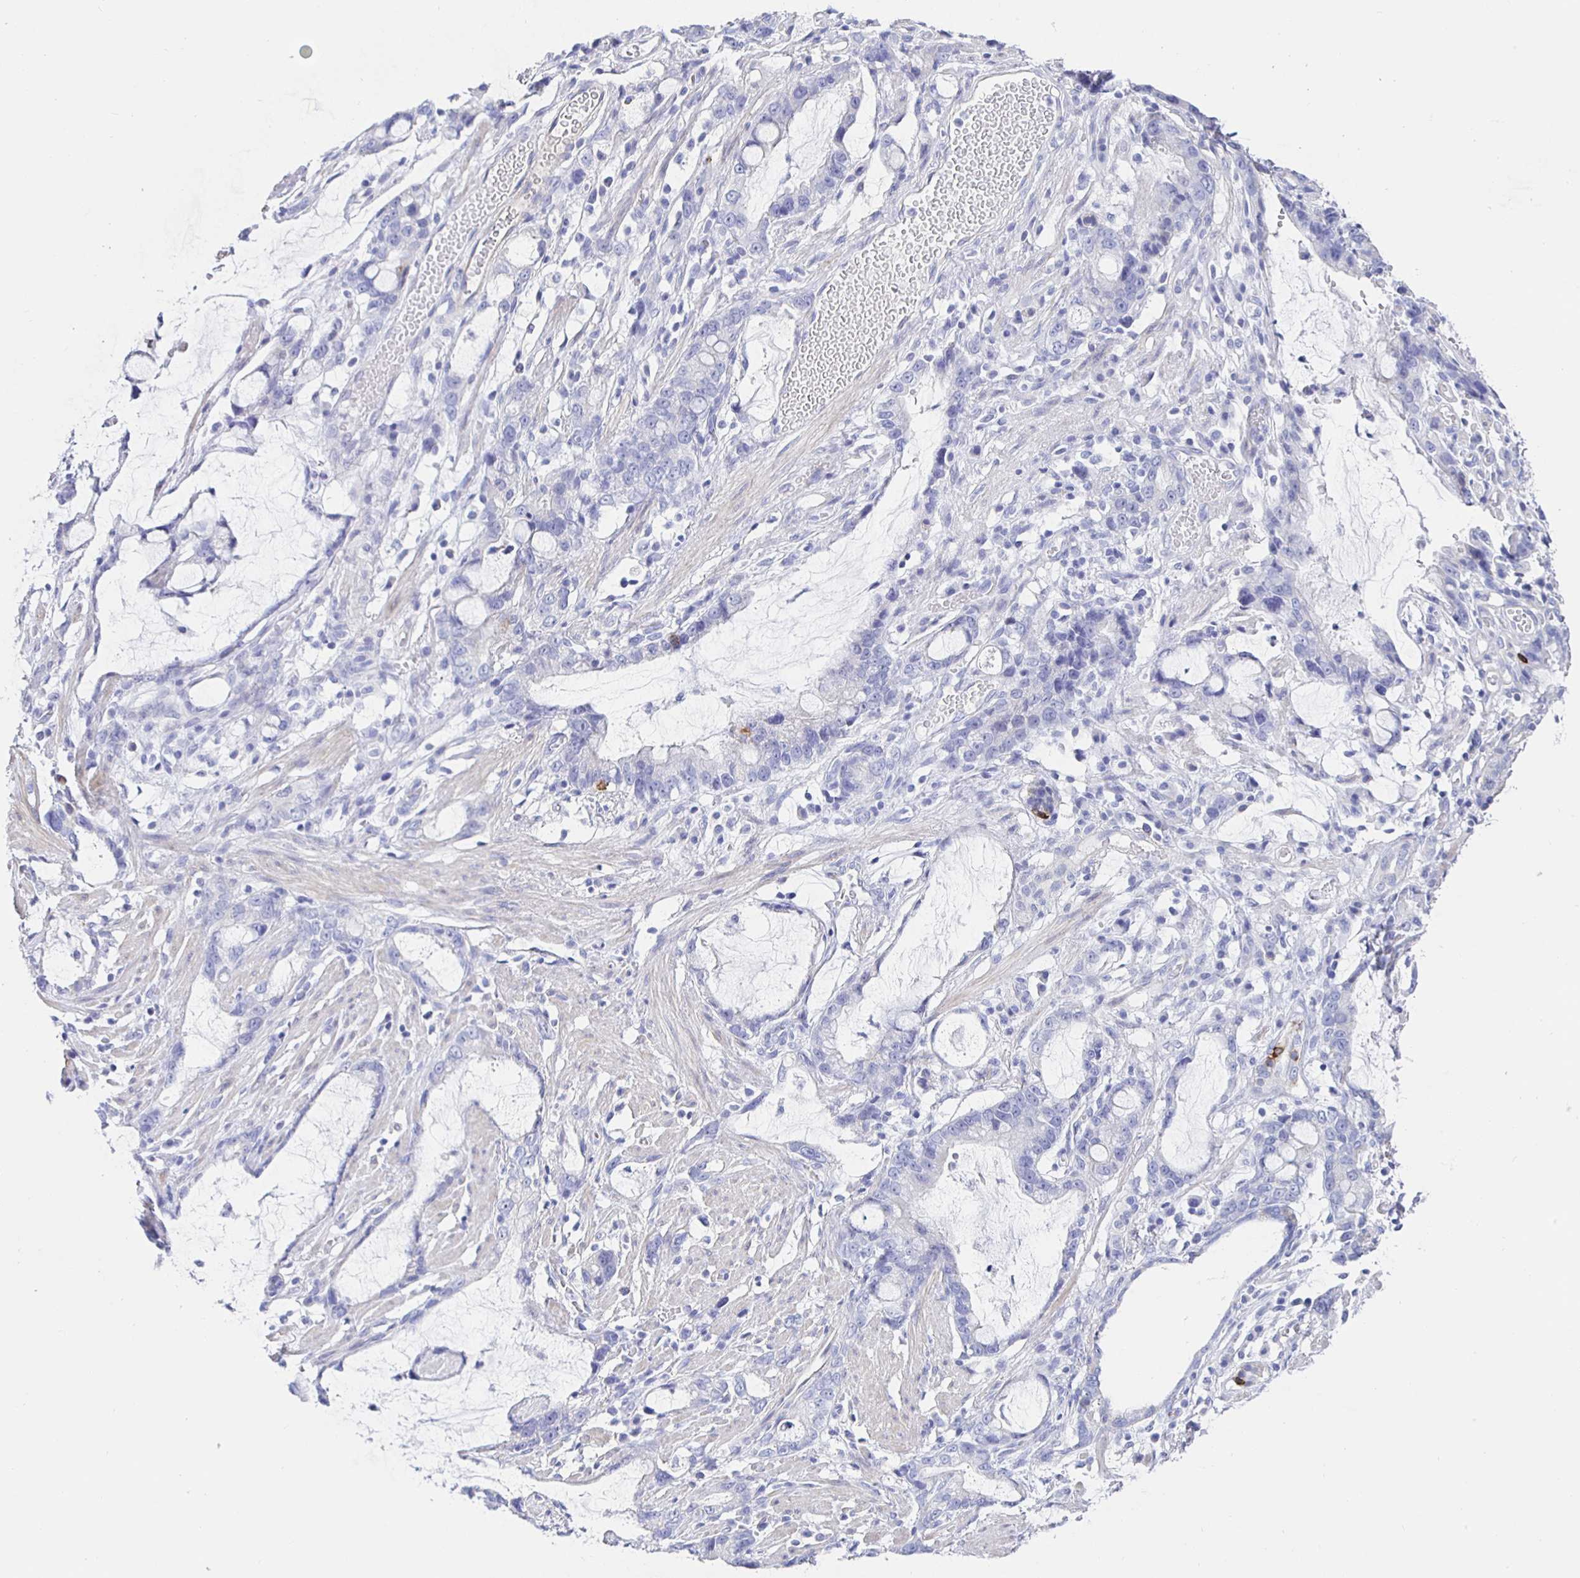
{"staining": {"intensity": "negative", "quantity": "none", "location": "none"}, "tissue": "stomach cancer", "cell_type": "Tumor cells", "image_type": "cancer", "snomed": [{"axis": "morphology", "description": "Adenocarcinoma, NOS"}, {"axis": "topography", "description": "Stomach"}], "caption": "DAB immunohistochemical staining of stomach adenocarcinoma displays no significant positivity in tumor cells. (Immunohistochemistry (ihc), brightfield microscopy, high magnification).", "gene": "HSPA4L", "patient": {"sex": "male", "age": 55}}